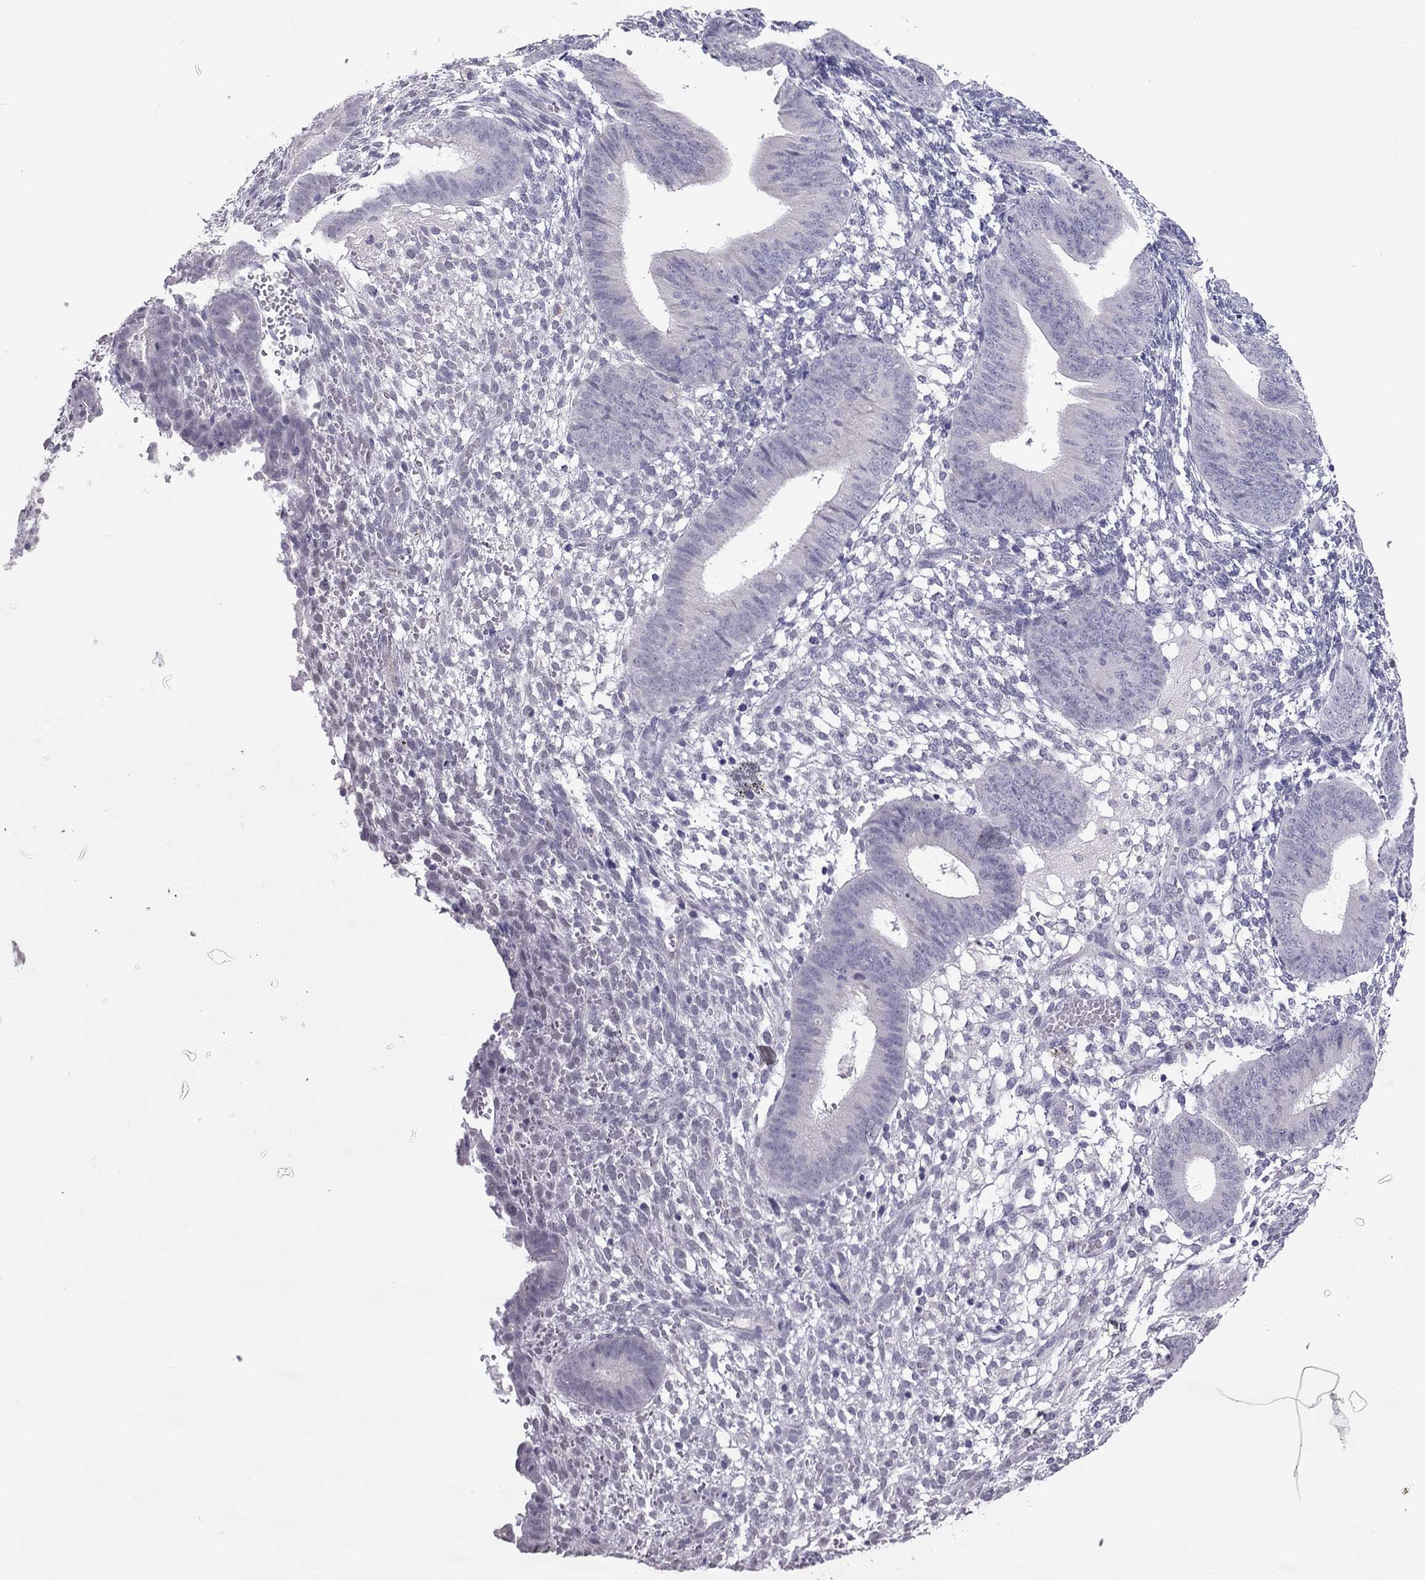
{"staining": {"intensity": "negative", "quantity": "none", "location": "none"}, "tissue": "endometrium", "cell_type": "Cells in endometrial stroma", "image_type": "normal", "snomed": [{"axis": "morphology", "description": "Normal tissue, NOS"}, {"axis": "topography", "description": "Endometrium"}], "caption": "A micrograph of endometrium stained for a protein demonstrates no brown staining in cells in endometrial stroma.", "gene": "PPP1R3A", "patient": {"sex": "female", "age": 39}}